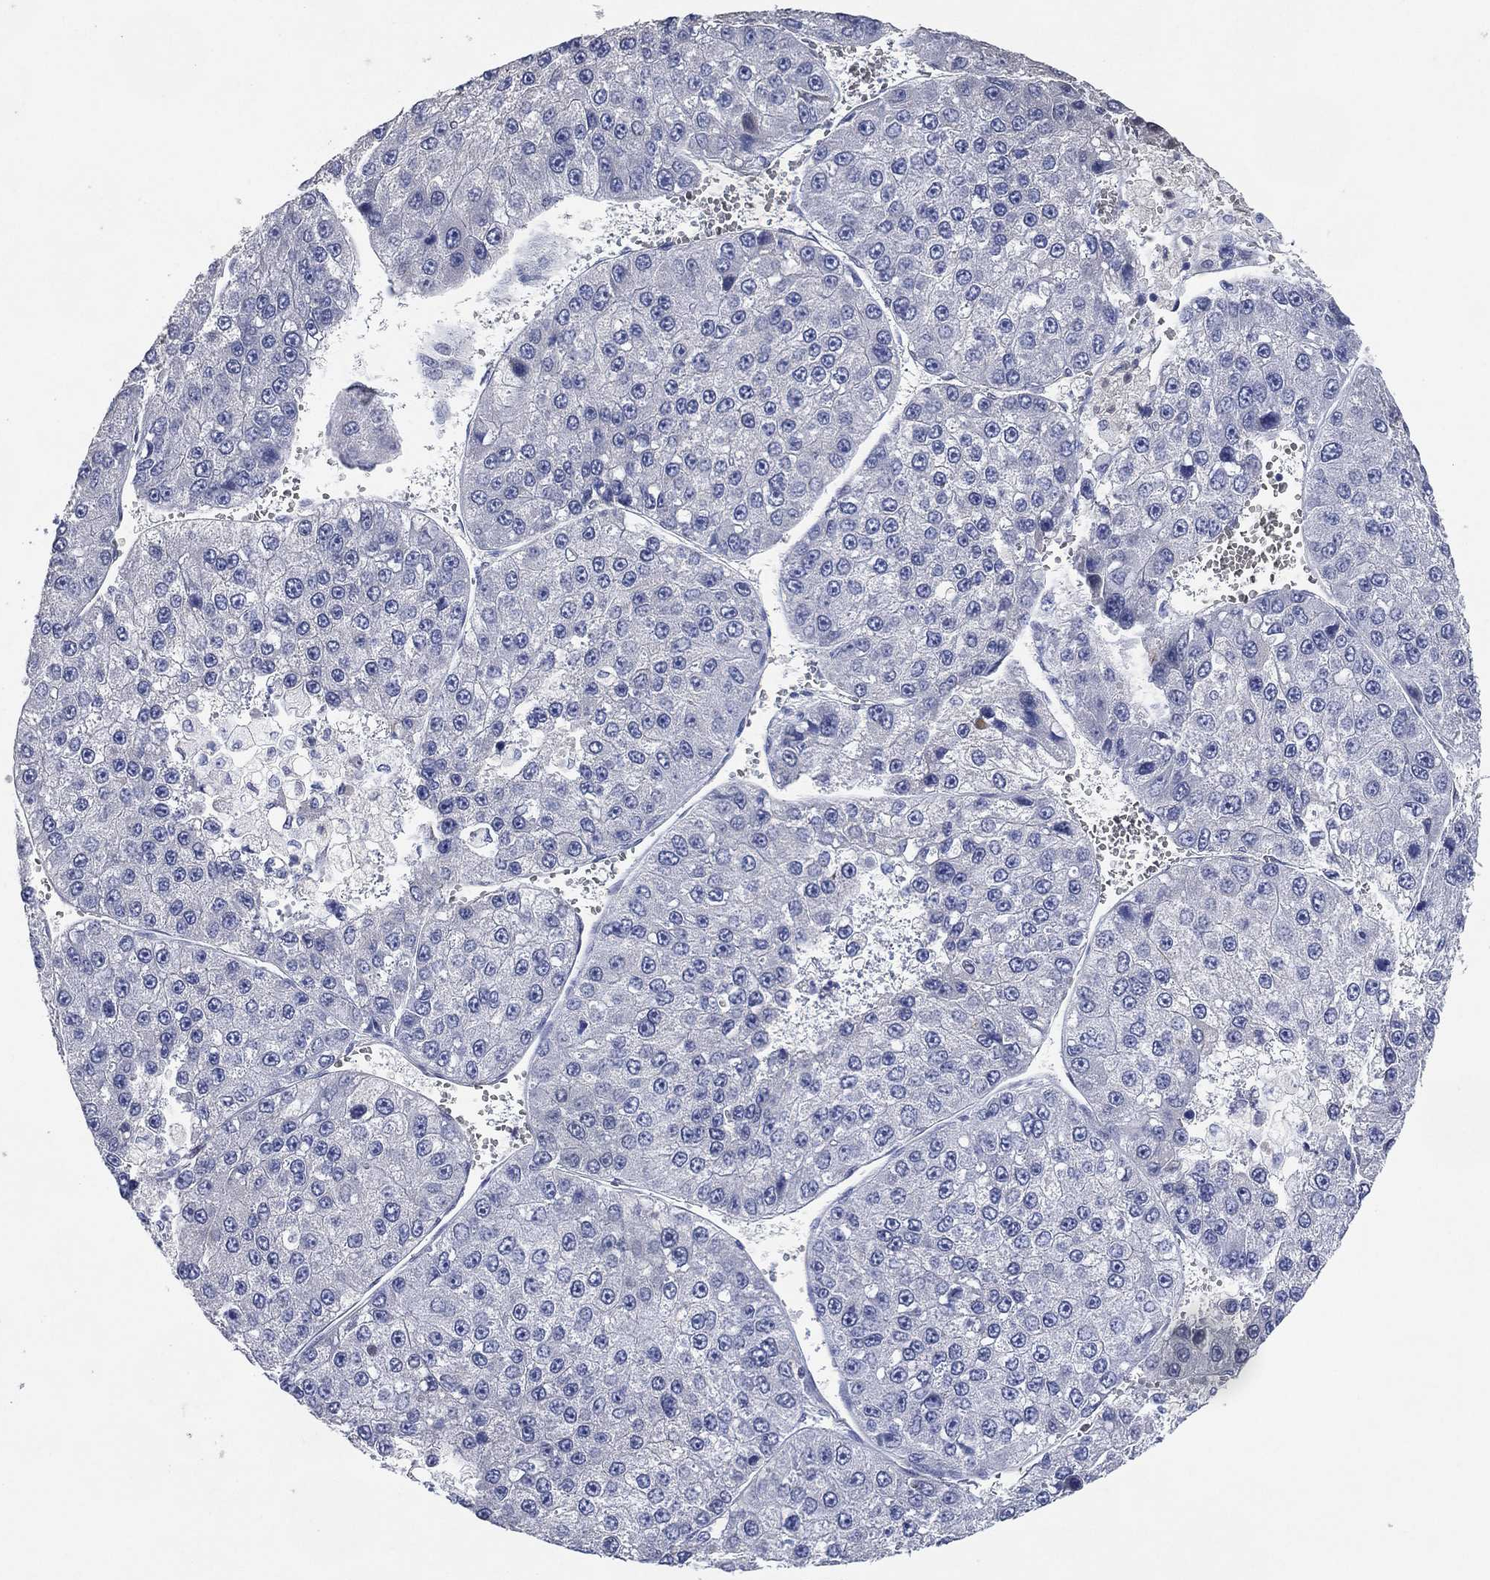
{"staining": {"intensity": "negative", "quantity": "none", "location": "none"}, "tissue": "liver cancer", "cell_type": "Tumor cells", "image_type": "cancer", "snomed": [{"axis": "morphology", "description": "Carcinoma, Hepatocellular, NOS"}, {"axis": "topography", "description": "Liver"}], "caption": "Immunohistochemistry micrograph of neoplastic tissue: human liver cancer (hepatocellular carcinoma) stained with DAB reveals no significant protein positivity in tumor cells.", "gene": "AK1", "patient": {"sex": "female", "age": 73}}